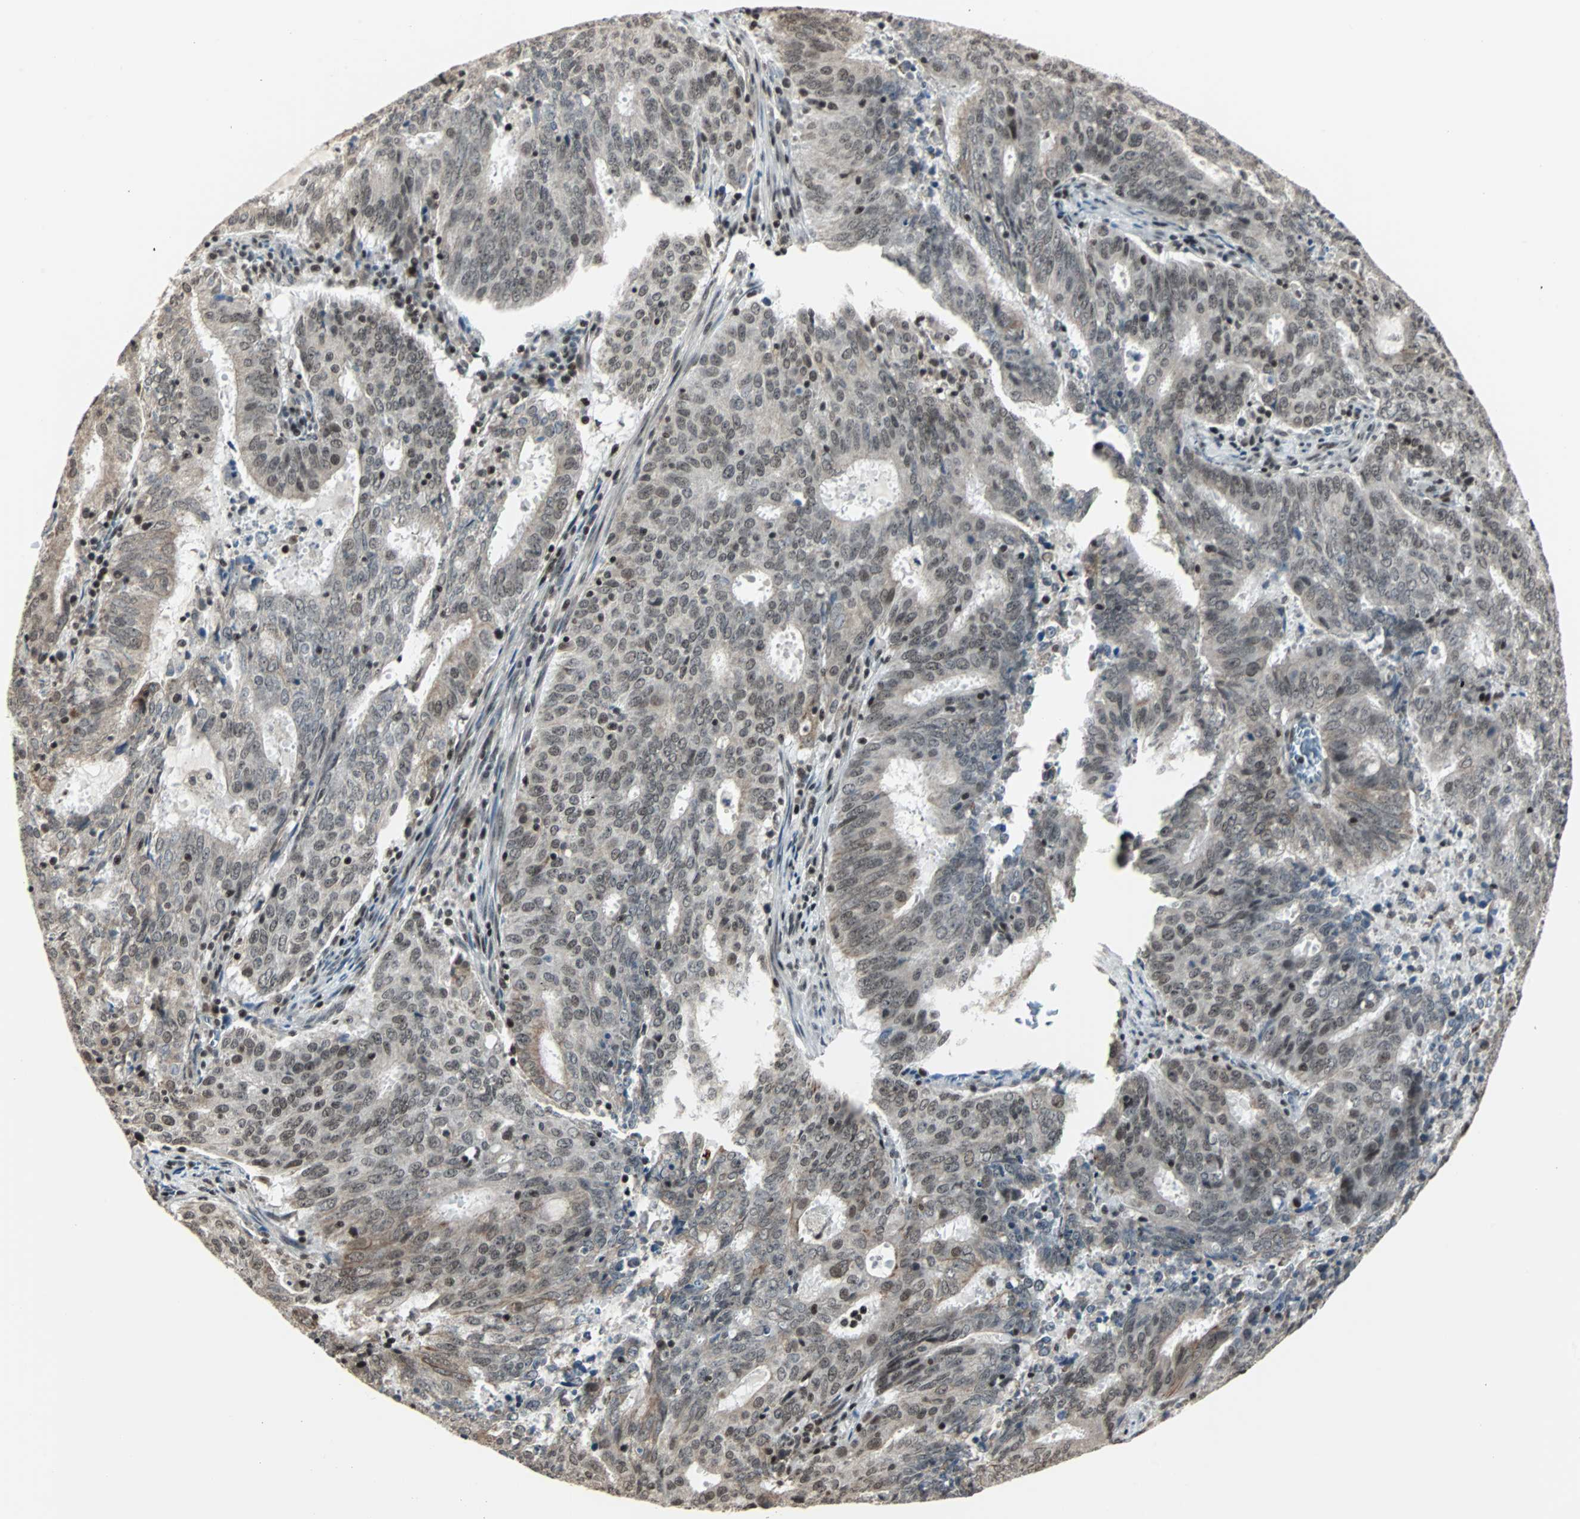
{"staining": {"intensity": "weak", "quantity": ">75%", "location": "cytoplasmic/membranous,nuclear"}, "tissue": "cervical cancer", "cell_type": "Tumor cells", "image_type": "cancer", "snomed": [{"axis": "morphology", "description": "Adenocarcinoma, NOS"}, {"axis": "topography", "description": "Cervix"}], "caption": "Immunohistochemical staining of cervical adenocarcinoma shows weak cytoplasmic/membranous and nuclear protein expression in about >75% of tumor cells.", "gene": "TERF2IP", "patient": {"sex": "female", "age": 44}}